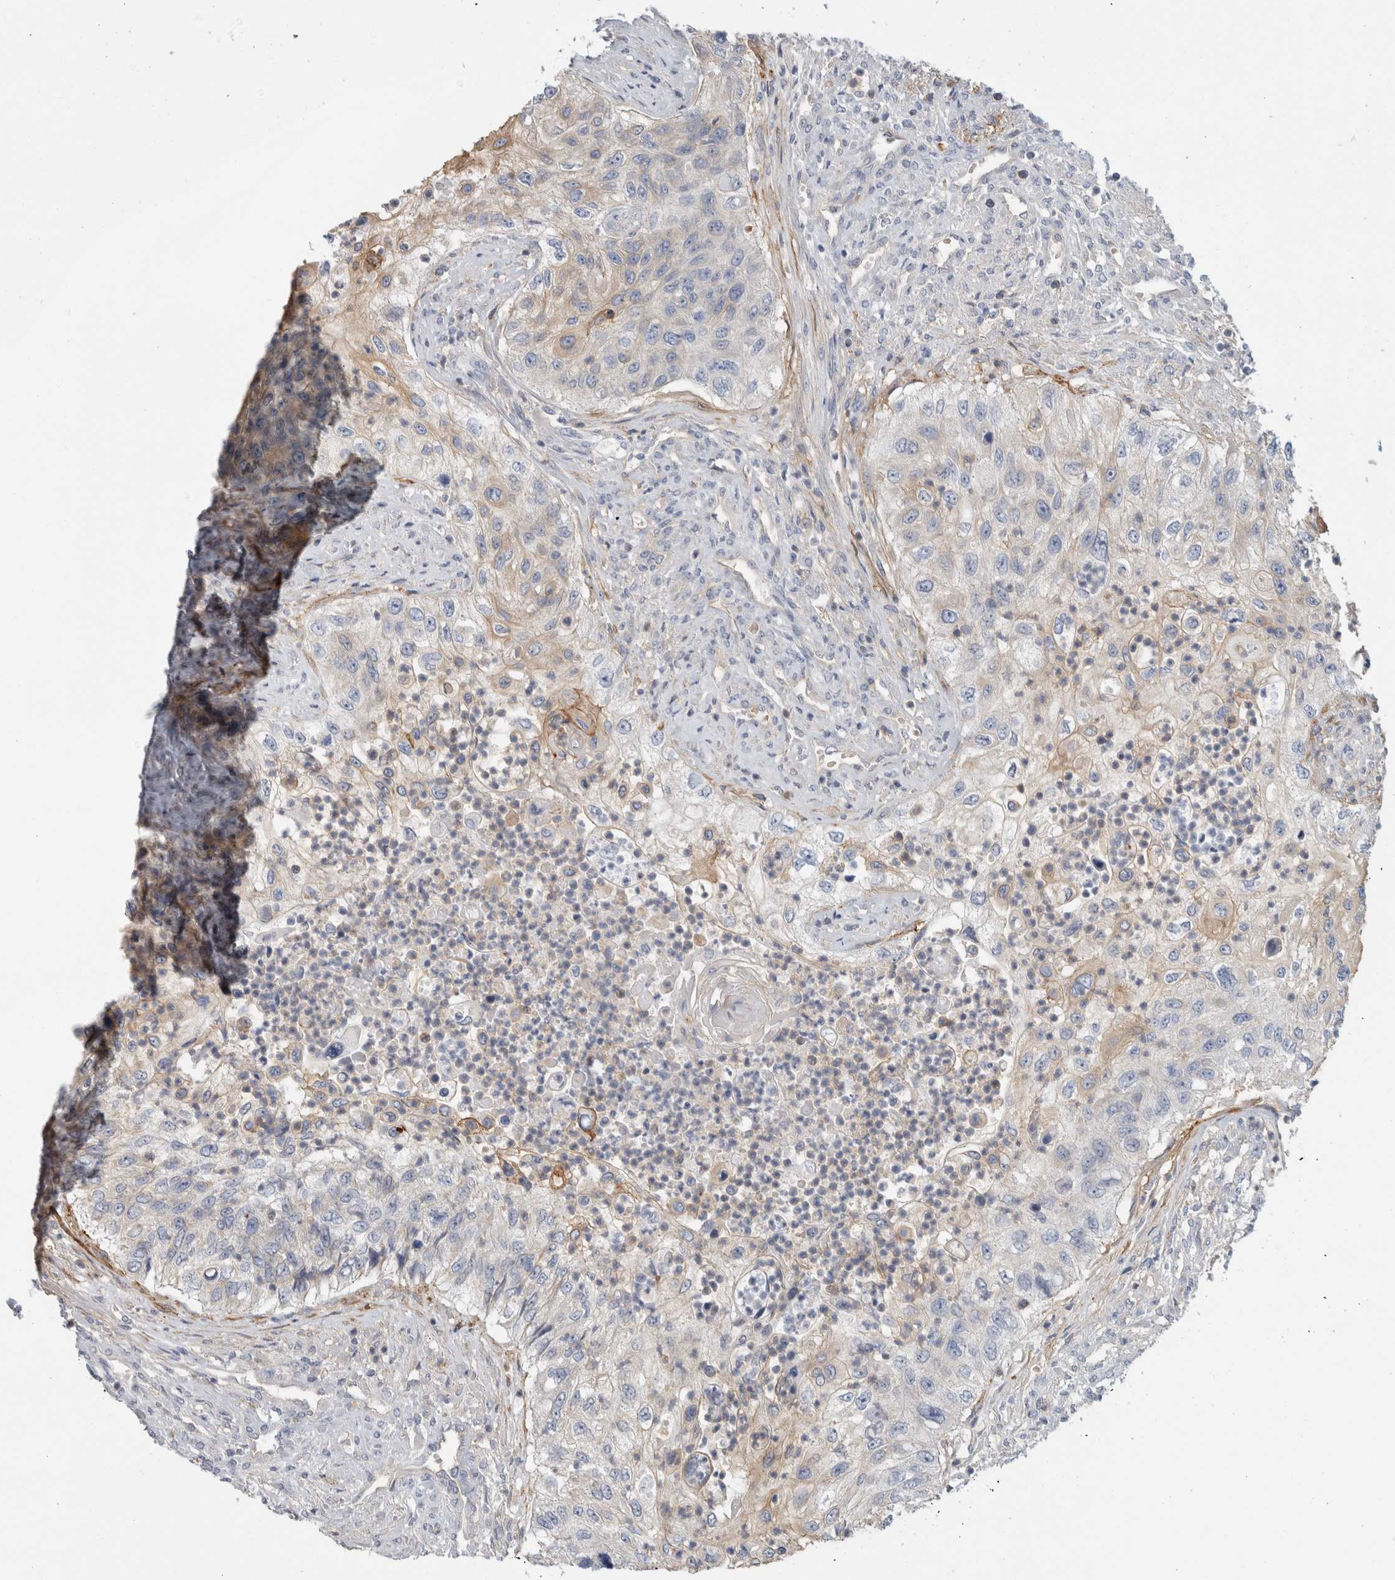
{"staining": {"intensity": "weak", "quantity": "<25%", "location": "cytoplasmic/membranous"}, "tissue": "urothelial cancer", "cell_type": "Tumor cells", "image_type": "cancer", "snomed": [{"axis": "morphology", "description": "Urothelial carcinoma, High grade"}, {"axis": "topography", "description": "Urinary bladder"}], "caption": "IHC of urothelial cancer displays no staining in tumor cells.", "gene": "CD55", "patient": {"sex": "female", "age": 60}}